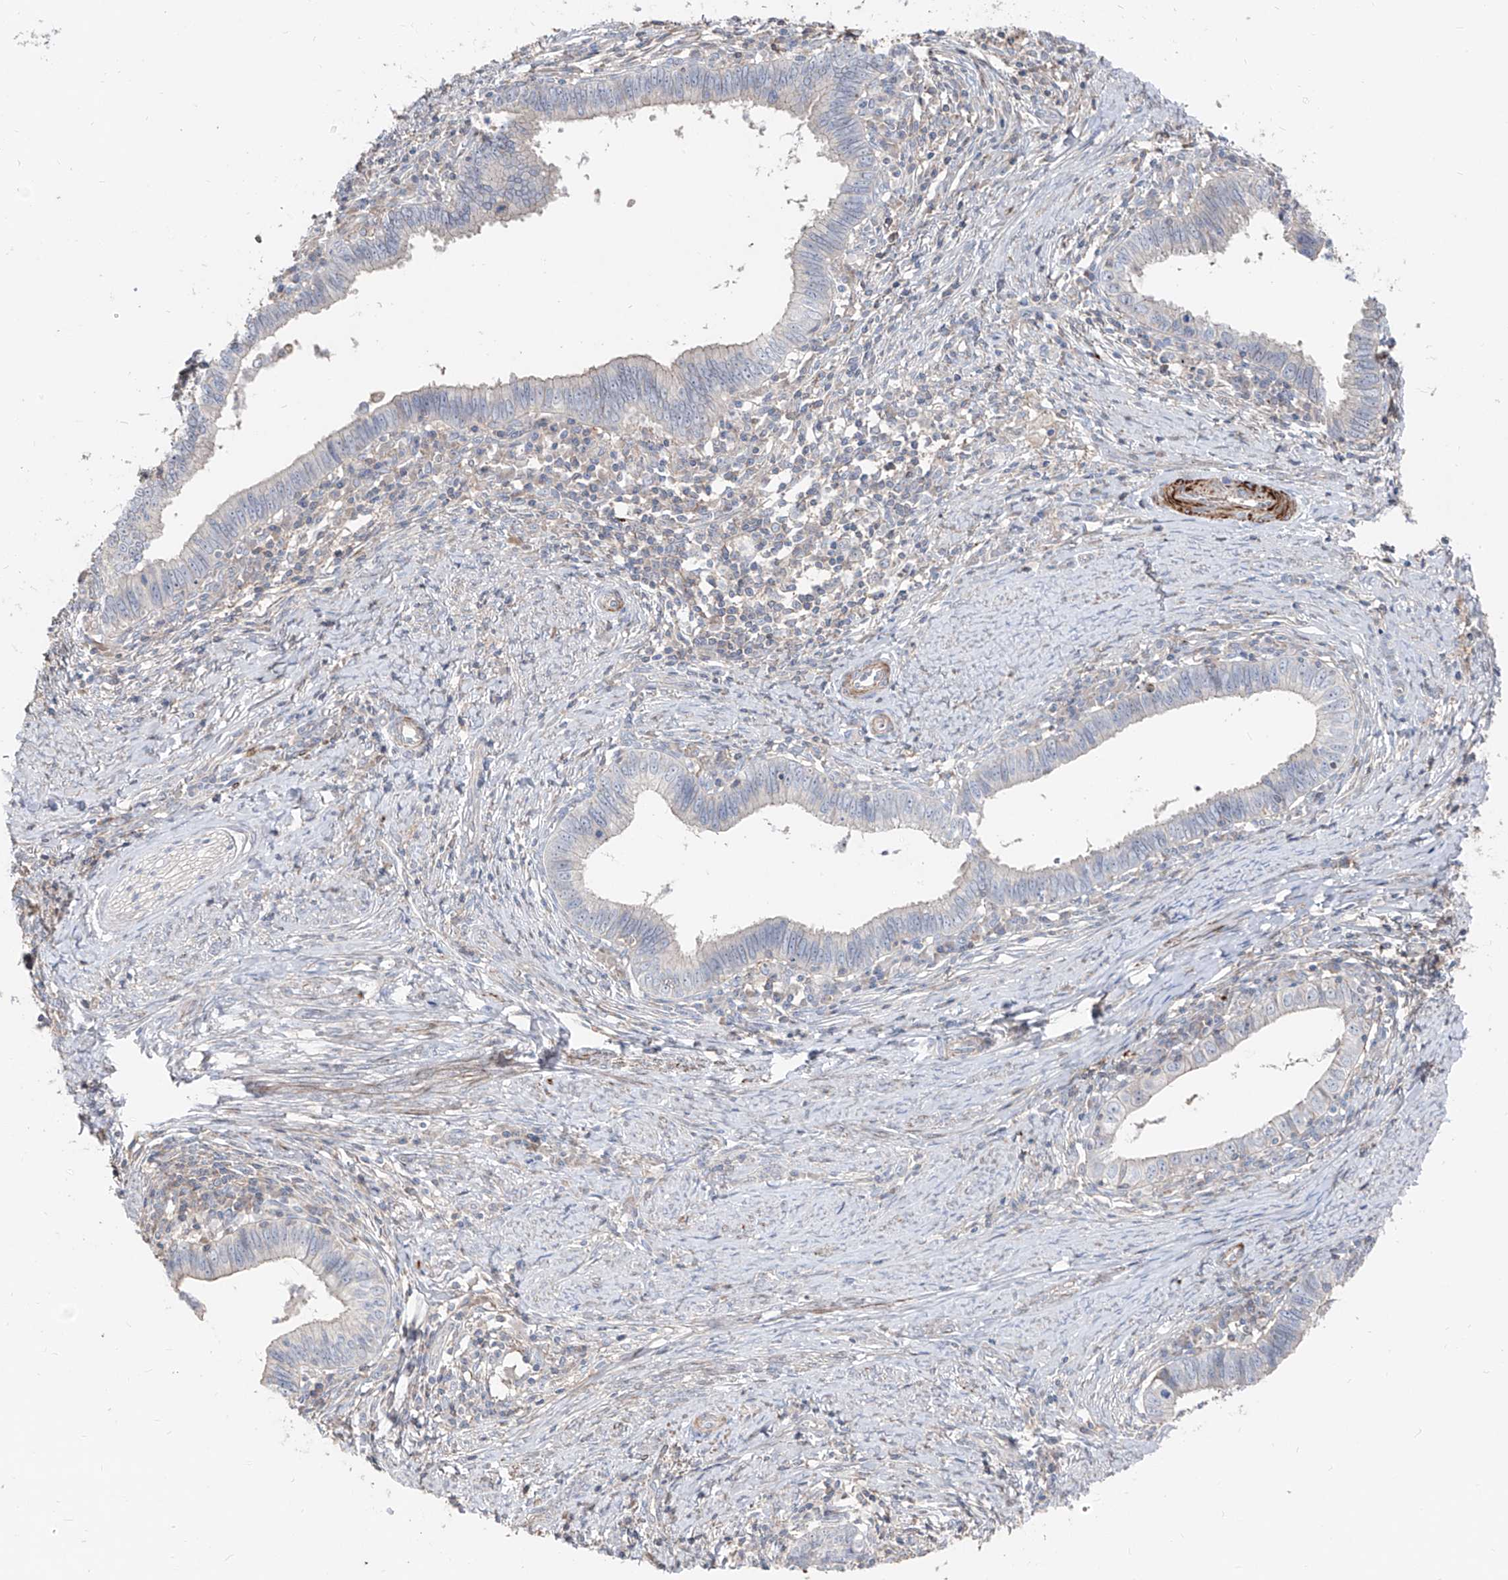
{"staining": {"intensity": "negative", "quantity": "none", "location": "none"}, "tissue": "cervical cancer", "cell_type": "Tumor cells", "image_type": "cancer", "snomed": [{"axis": "morphology", "description": "Adenocarcinoma, NOS"}, {"axis": "topography", "description": "Cervix"}], "caption": "Histopathology image shows no significant protein staining in tumor cells of adenocarcinoma (cervical).", "gene": "UFD1", "patient": {"sex": "female", "age": 36}}